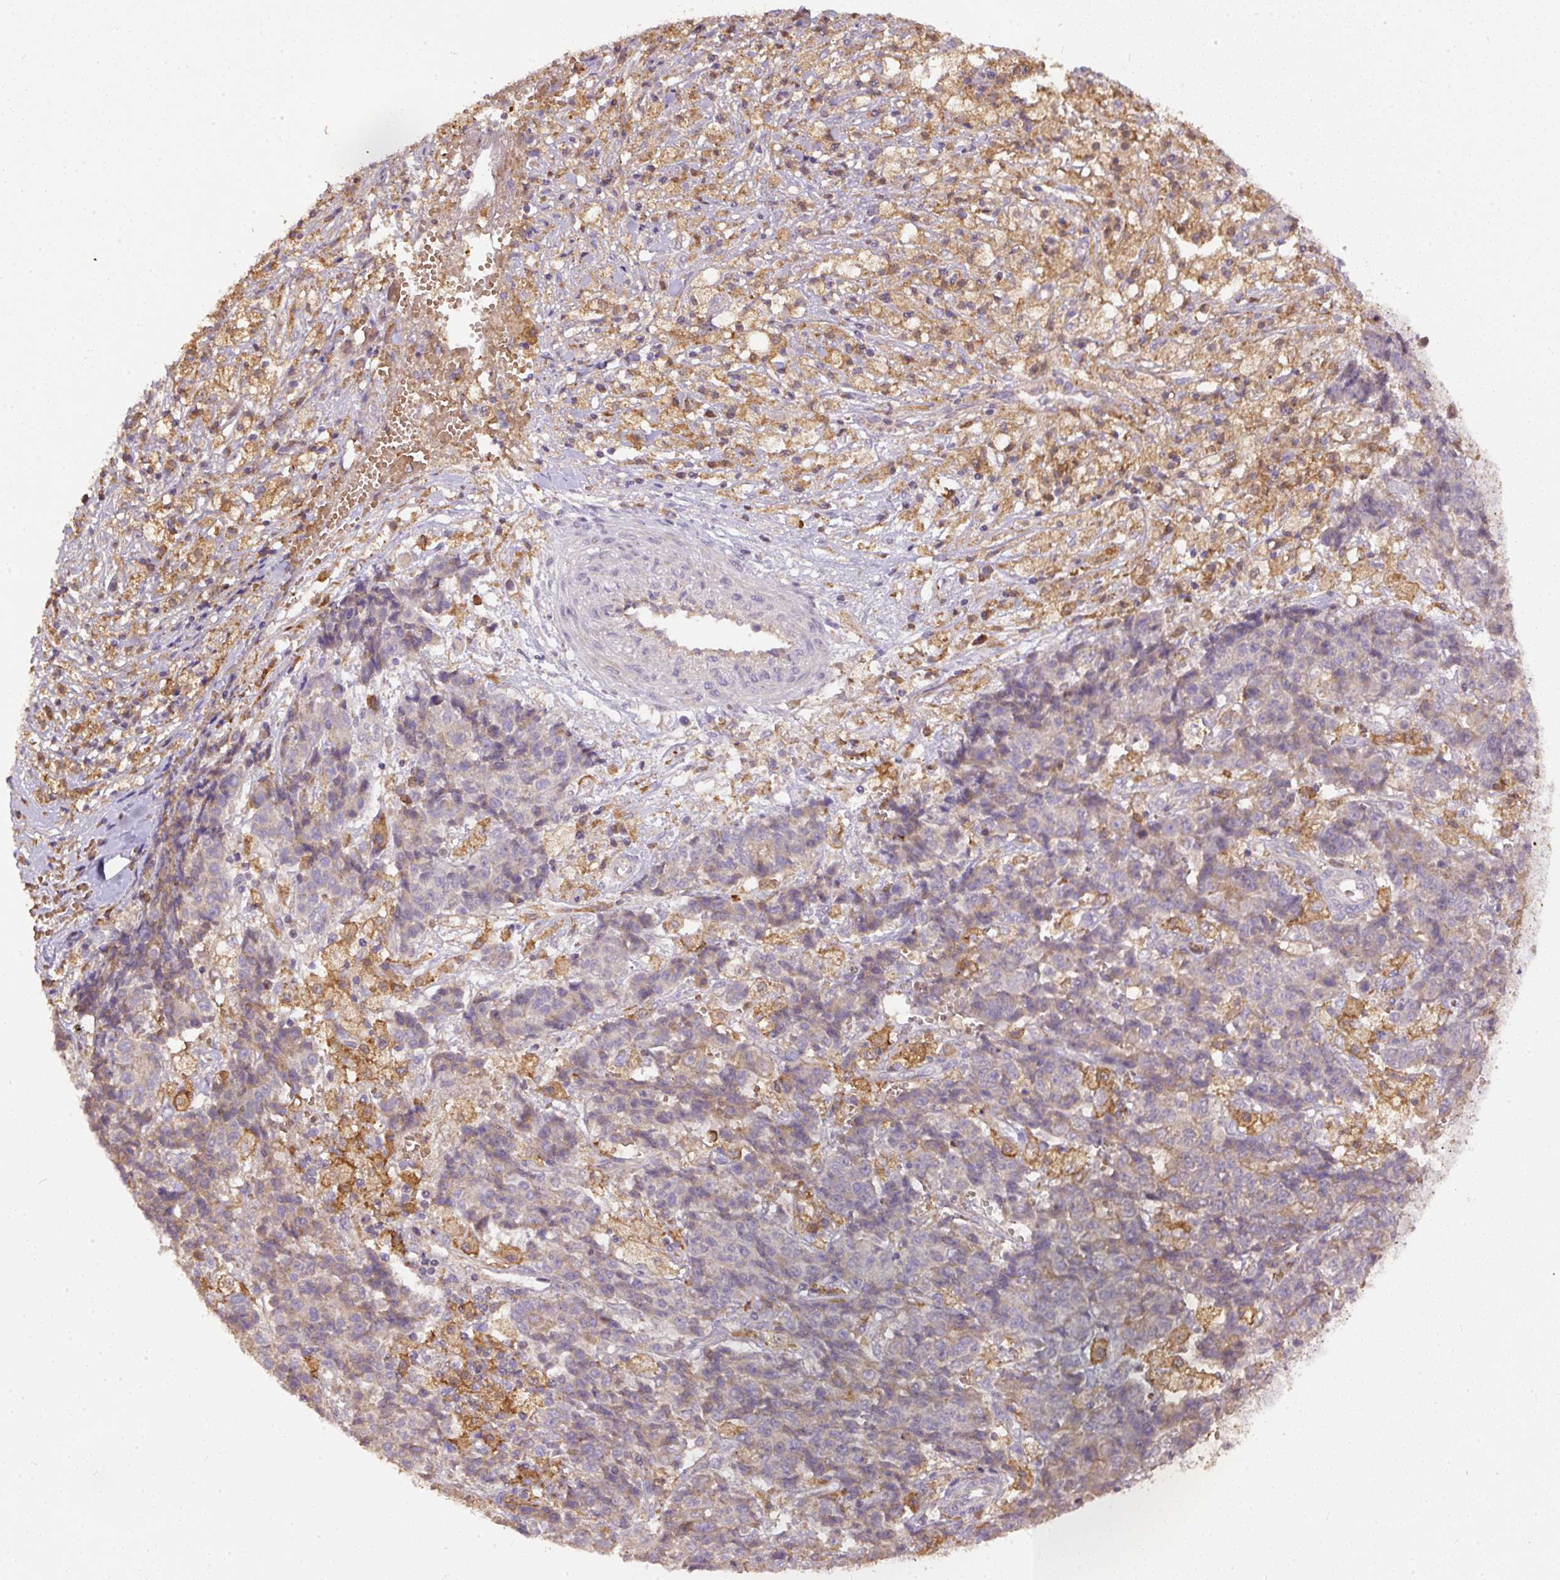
{"staining": {"intensity": "weak", "quantity": "<25%", "location": "cytoplasmic/membranous"}, "tissue": "ovarian cancer", "cell_type": "Tumor cells", "image_type": "cancer", "snomed": [{"axis": "morphology", "description": "Carcinoma, endometroid"}, {"axis": "topography", "description": "Ovary"}], "caption": "Histopathology image shows no significant protein expression in tumor cells of ovarian cancer (endometroid carcinoma).", "gene": "DAPK1", "patient": {"sex": "female", "age": 42}}